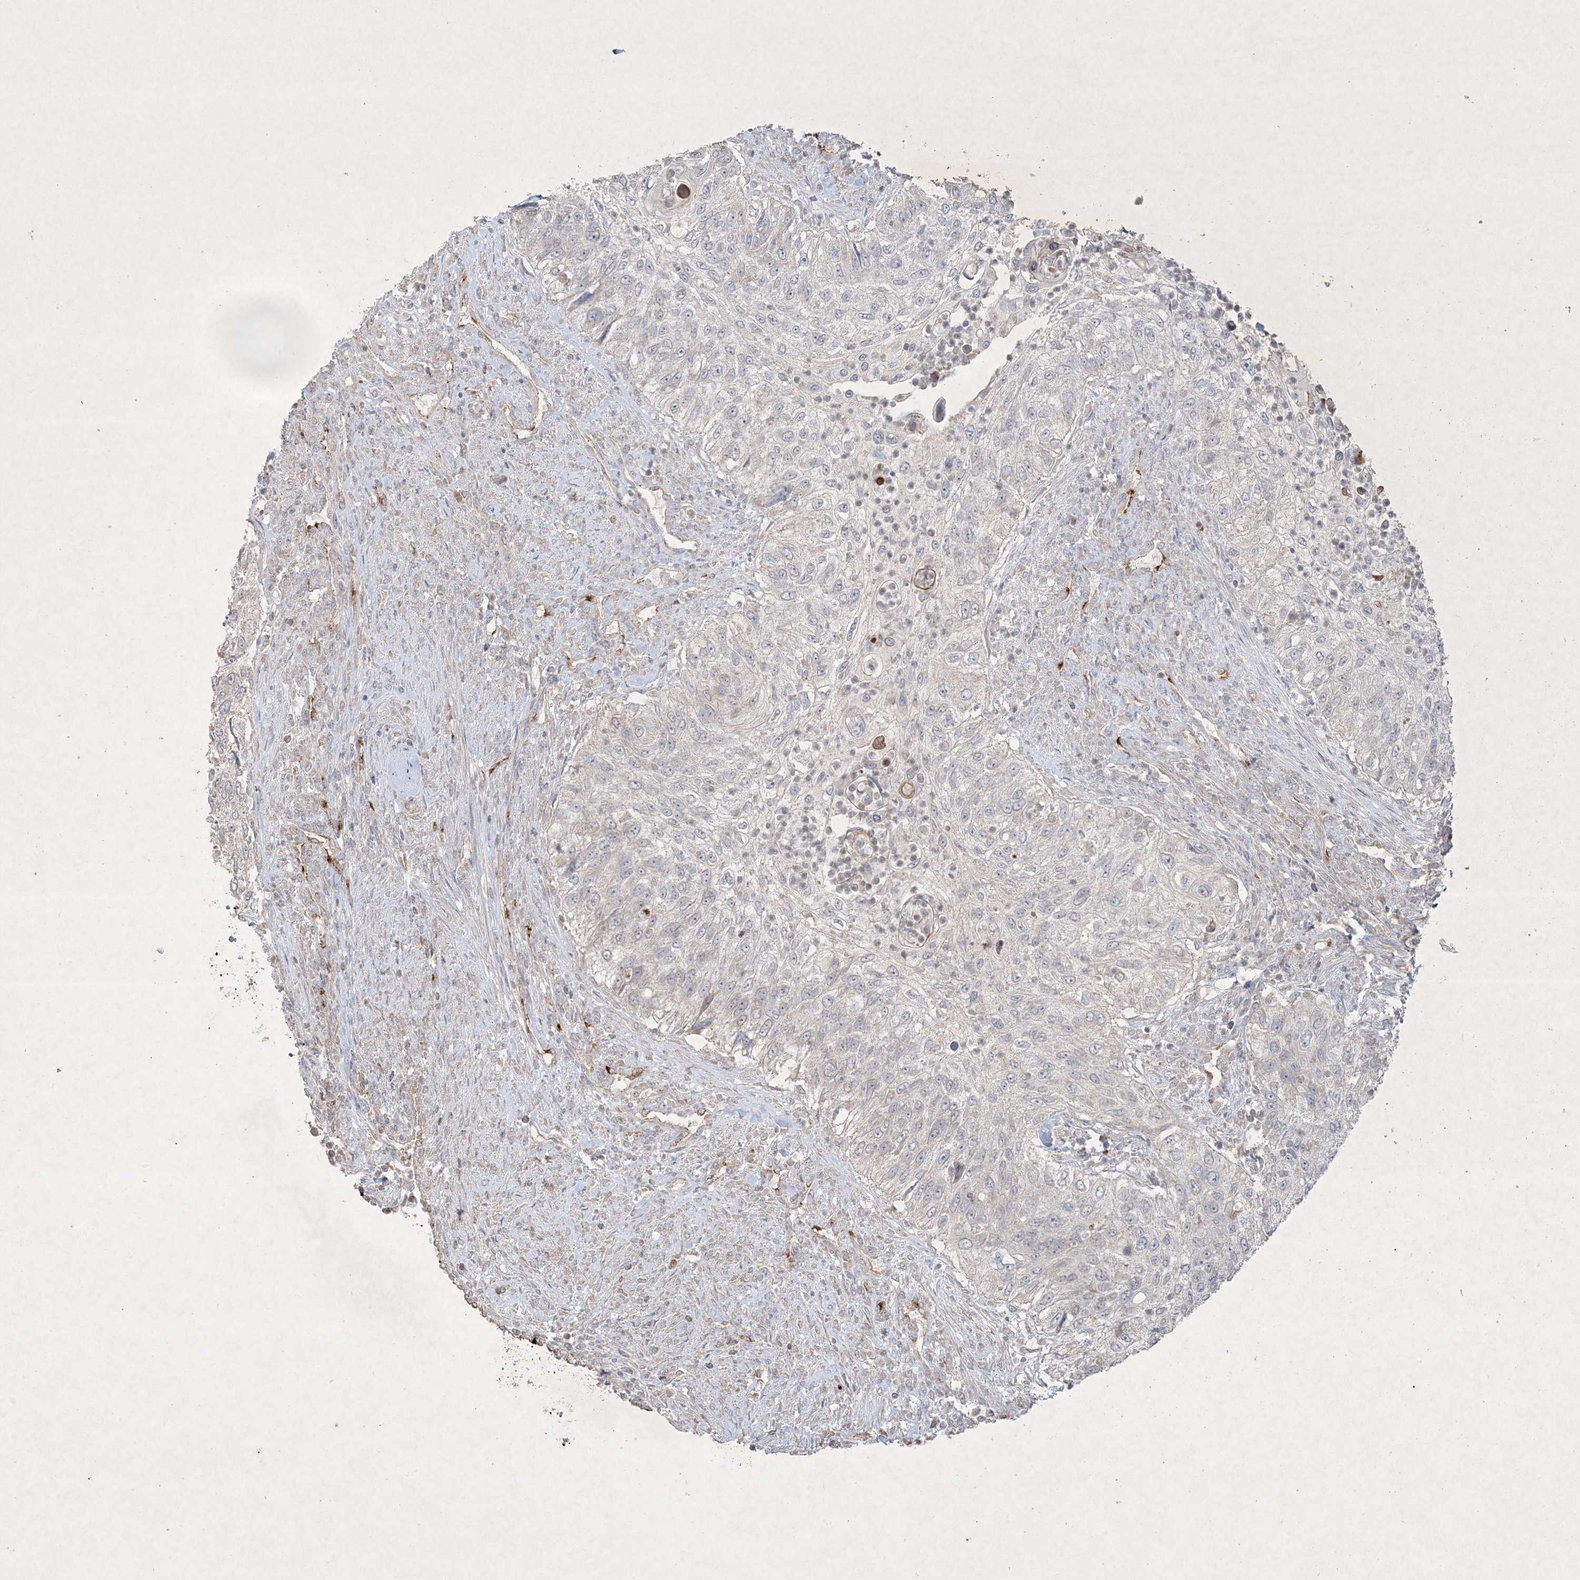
{"staining": {"intensity": "negative", "quantity": "none", "location": "none"}, "tissue": "urothelial cancer", "cell_type": "Tumor cells", "image_type": "cancer", "snomed": [{"axis": "morphology", "description": "Urothelial carcinoma, High grade"}, {"axis": "topography", "description": "Urinary bladder"}], "caption": "This is an immunohistochemistry image of urothelial cancer. There is no expression in tumor cells.", "gene": "PRSS36", "patient": {"sex": "female", "age": 60}}